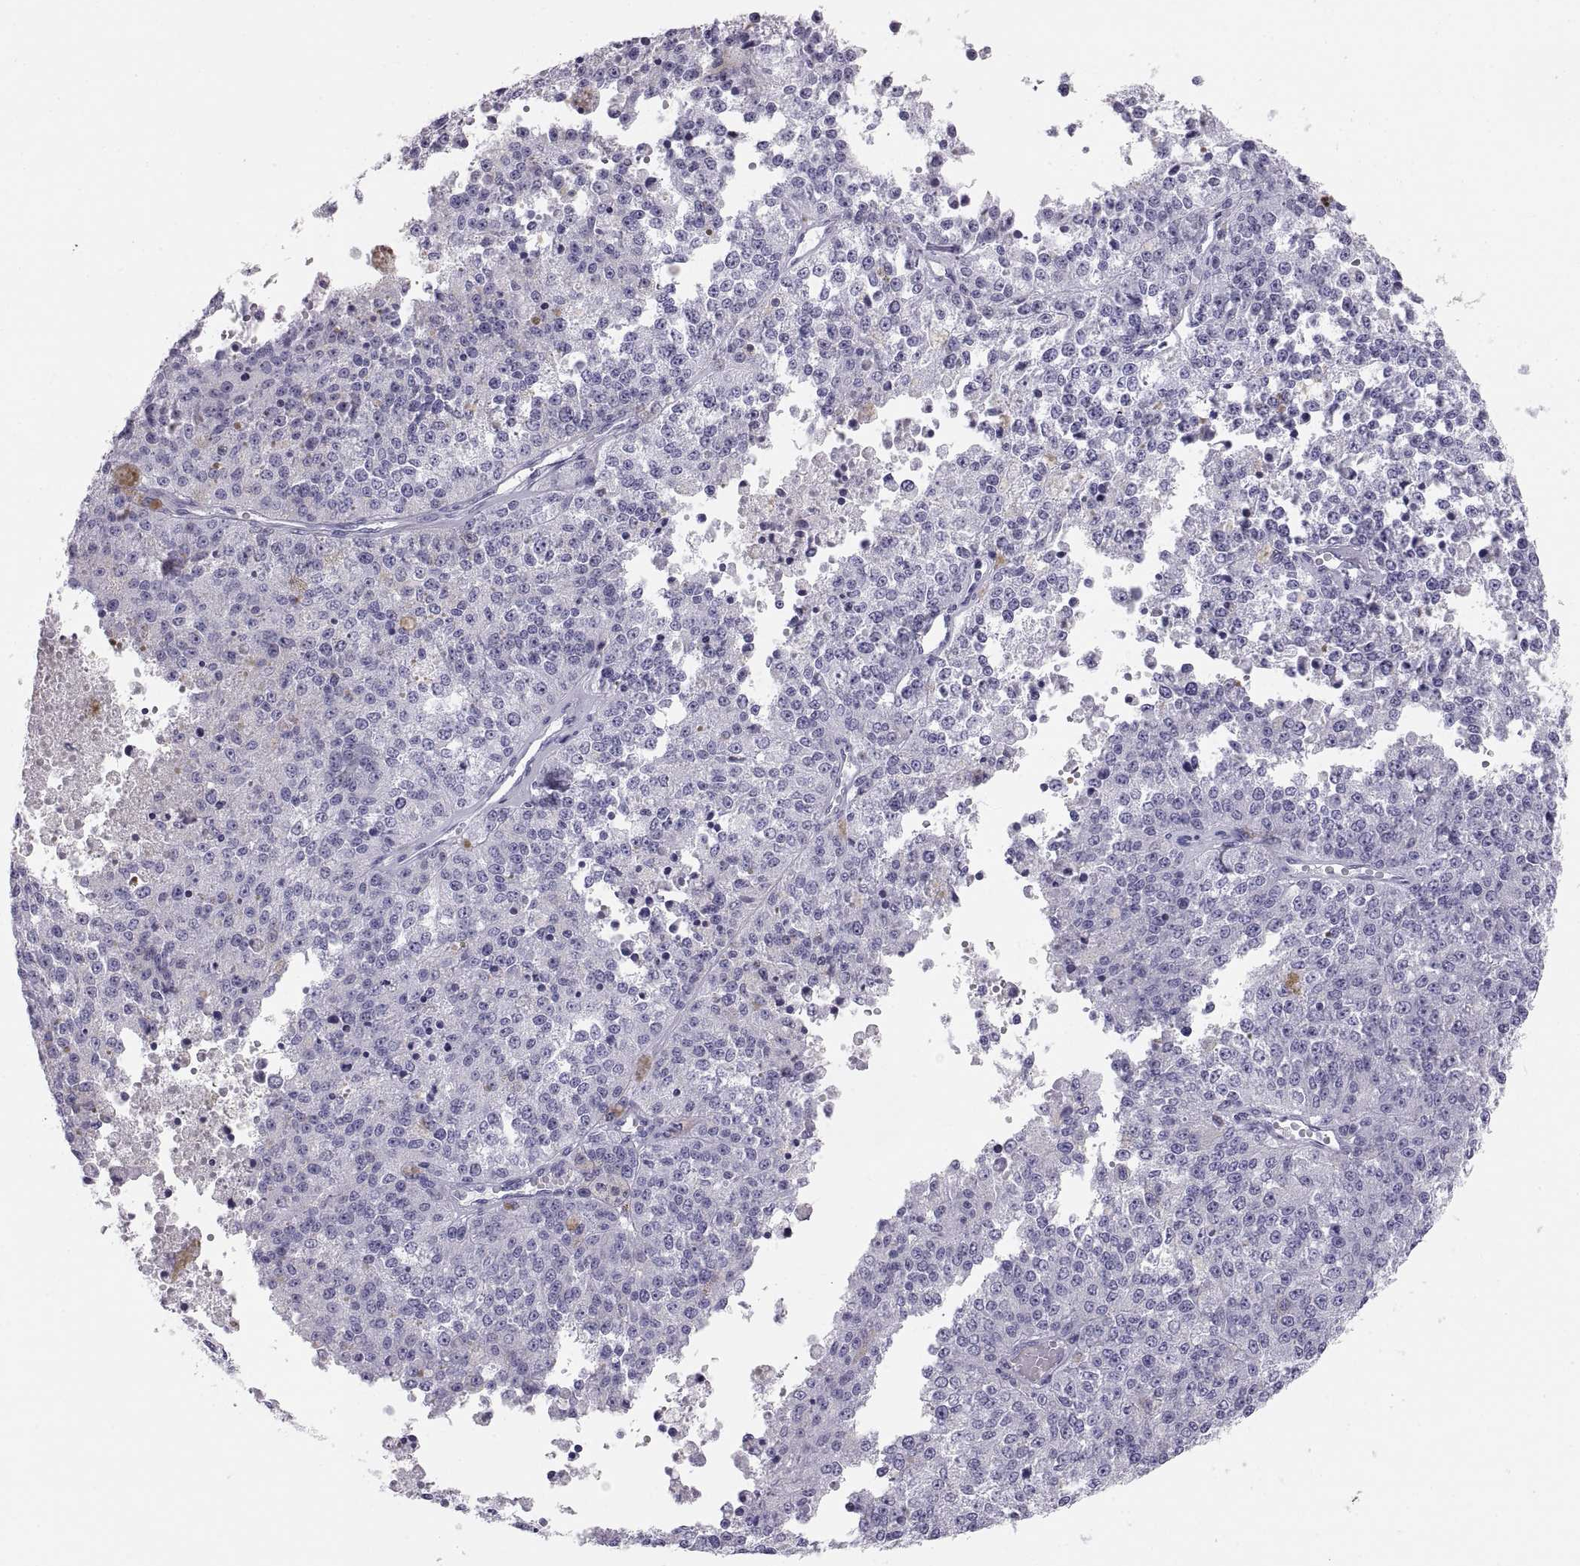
{"staining": {"intensity": "negative", "quantity": "none", "location": "none"}, "tissue": "melanoma", "cell_type": "Tumor cells", "image_type": "cancer", "snomed": [{"axis": "morphology", "description": "Malignant melanoma, Metastatic site"}, {"axis": "topography", "description": "Lymph node"}], "caption": "IHC image of neoplastic tissue: human melanoma stained with DAB shows no significant protein expression in tumor cells.", "gene": "PAX2", "patient": {"sex": "female", "age": 64}}